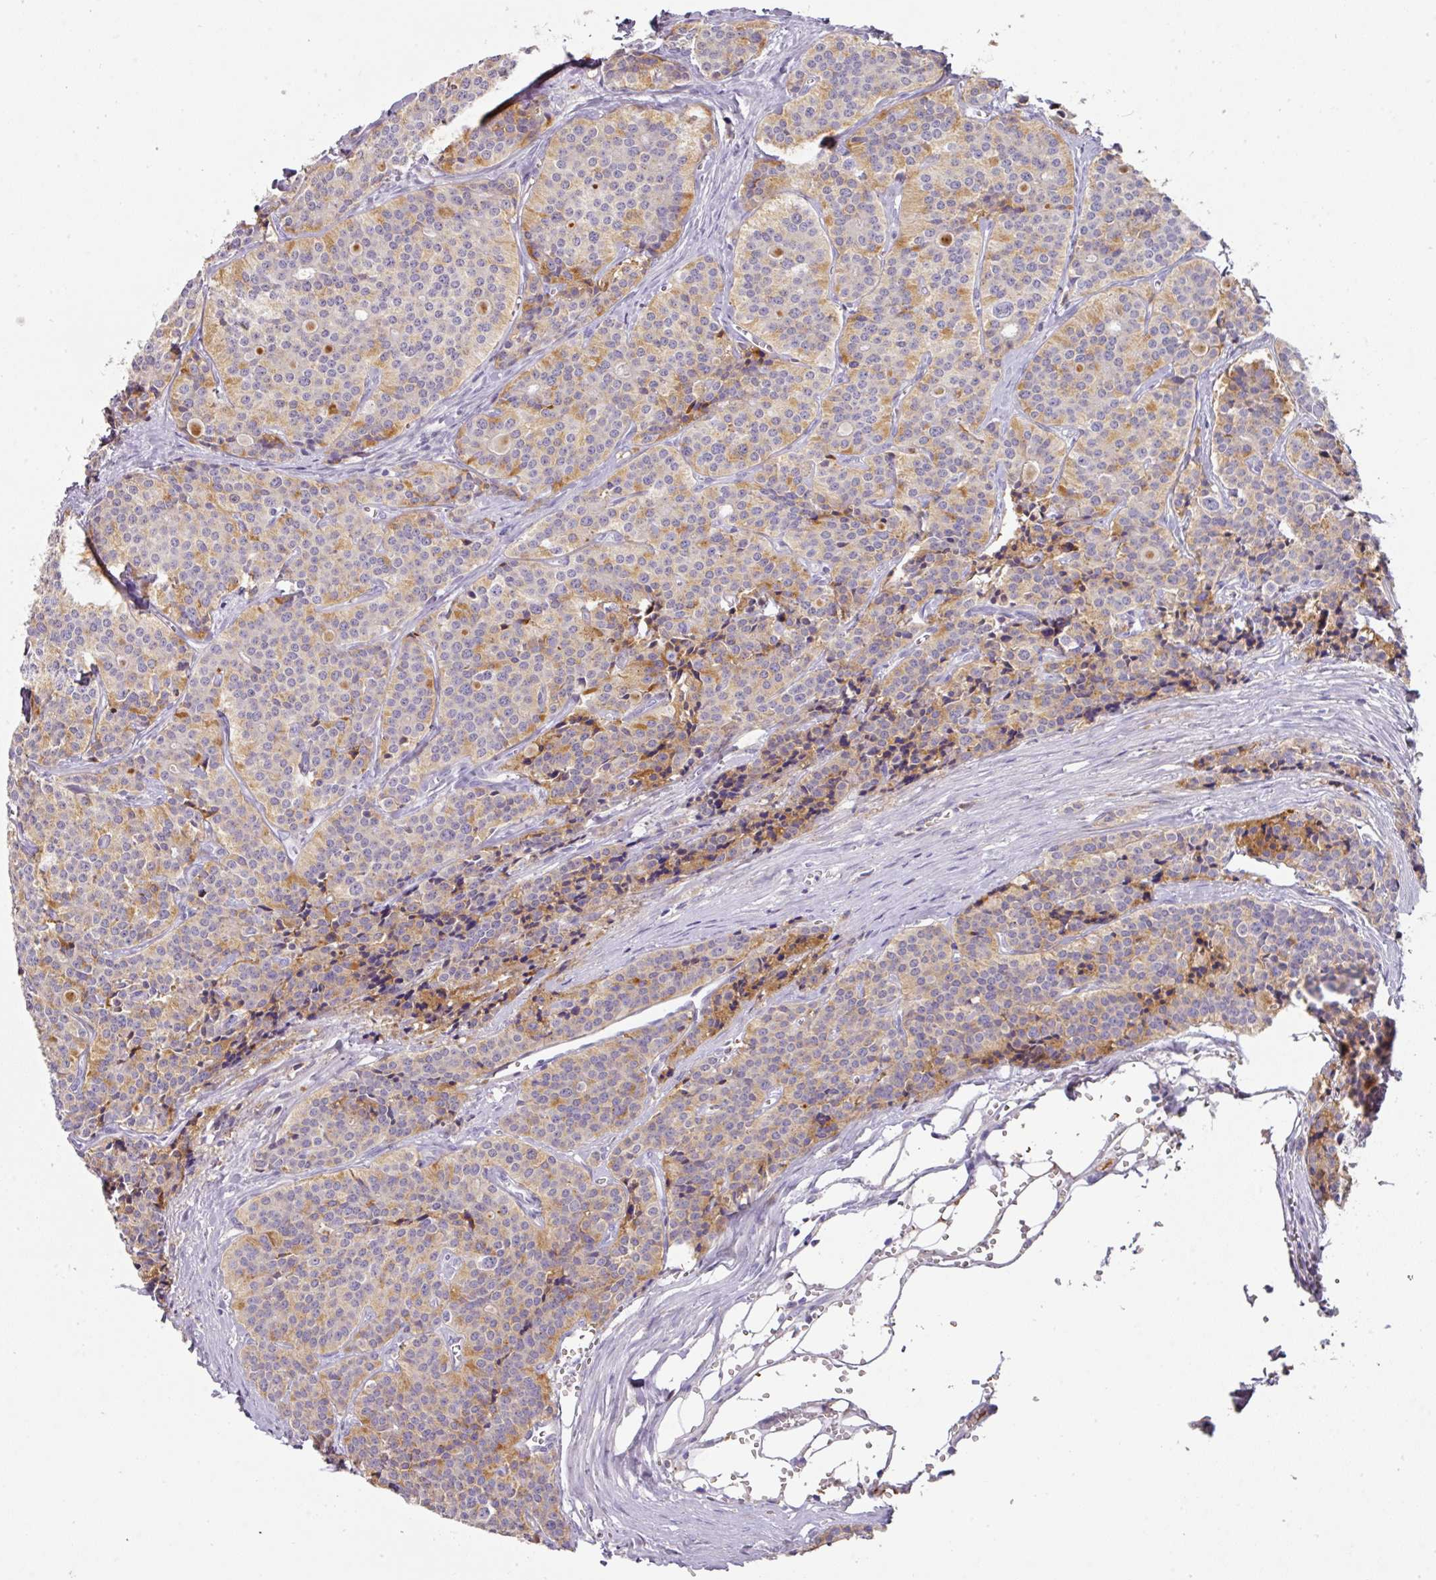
{"staining": {"intensity": "moderate", "quantity": "25%-75%", "location": "cytoplasmic/membranous"}, "tissue": "carcinoid", "cell_type": "Tumor cells", "image_type": "cancer", "snomed": [{"axis": "morphology", "description": "Carcinoid, malignant, NOS"}, {"axis": "topography", "description": "Small intestine"}], "caption": "The photomicrograph shows immunohistochemical staining of carcinoid. There is moderate cytoplasmic/membranous positivity is seen in about 25%-75% of tumor cells.", "gene": "CCZ1", "patient": {"sex": "male", "age": 63}}